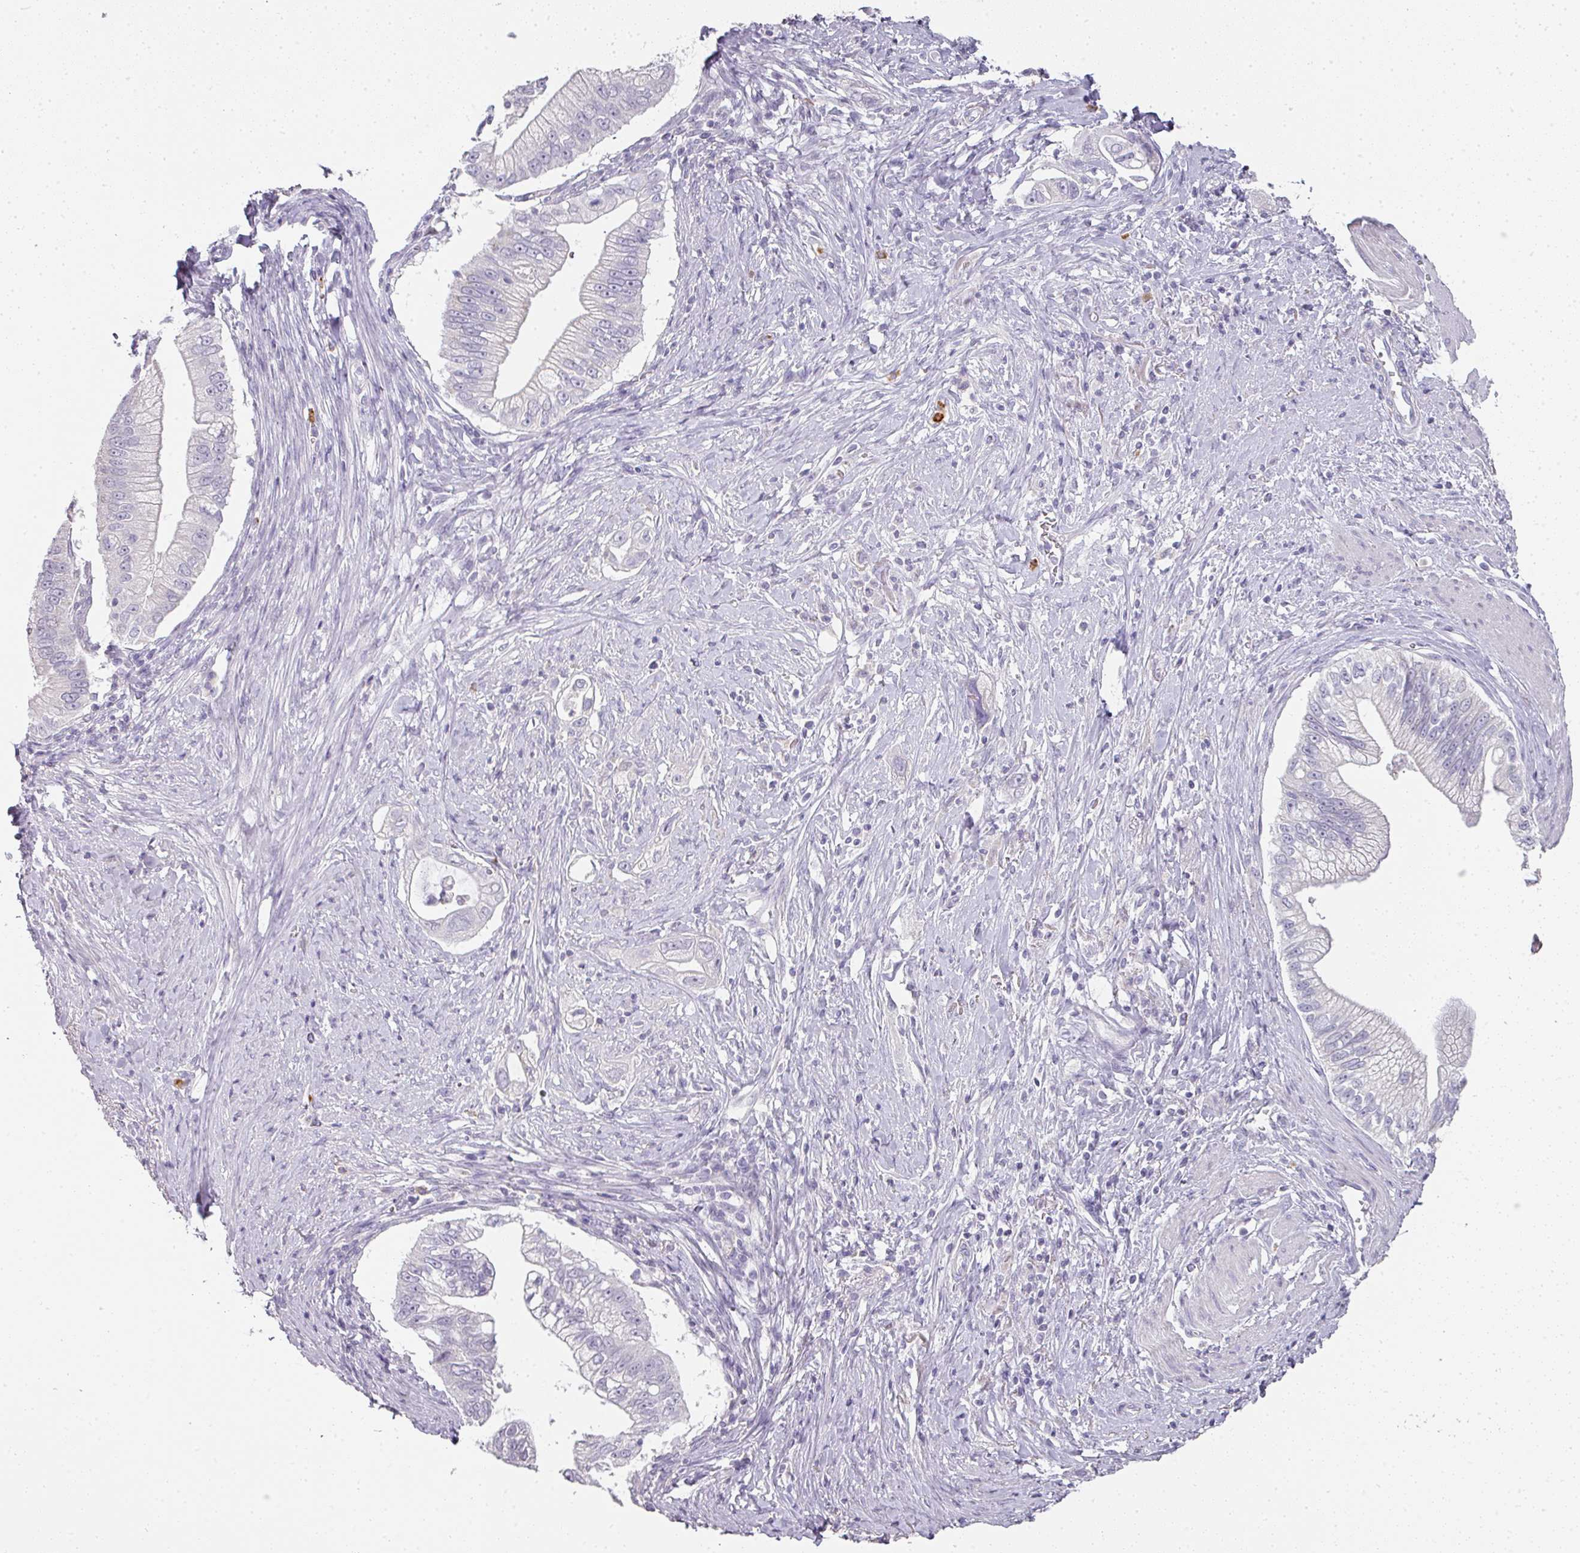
{"staining": {"intensity": "negative", "quantity": "none", "location": "none"}, "tissue": "pancreatic cancer", "cell_type": "Tumor cells", "image_type": "cancer", "snomed": [{"axis": "morphology", "description": "Adenocarcinoma, NOS"}, {"axis": "topography", "description": "Pancreas"}], "caption": "Human adenocarcinoma (pancreatic) stained for a protein using immunohistochemistry reveals no staining in tumor cells.", "gene": "CAMP", "patient": {"sex": "male", "age": 70}}